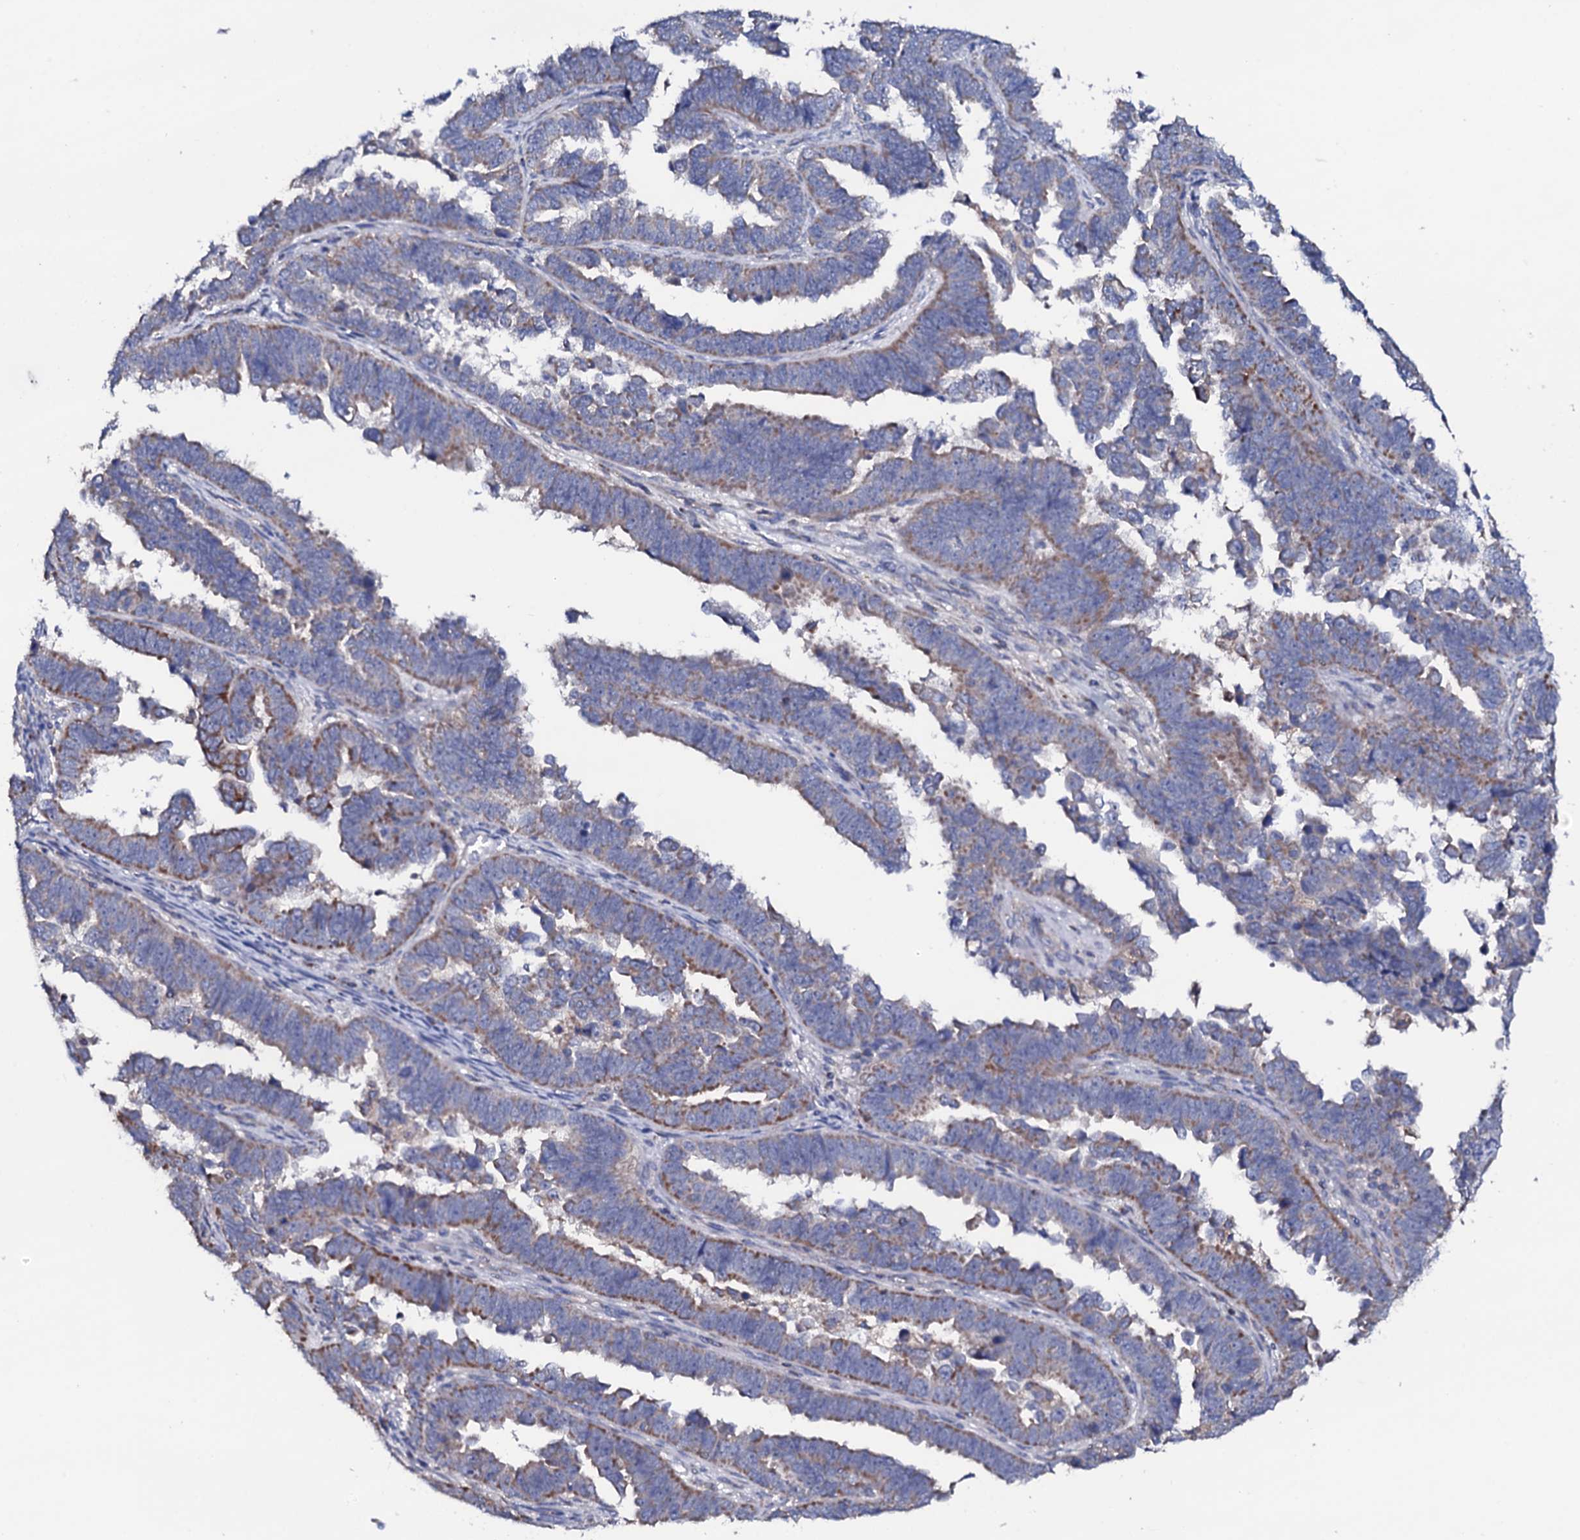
{"staining": {"intensity": "moderate", "quantity": "<25%", "location": "cytoplasmic/membranous"}, "tissue": "endometrial cancer", "cell_type": "Tumor cells", "image_type": "cancer", "snomed": [{"axis": "morphology", "description": "Adenocarcinoma, NOS"}, {"axis": "topography", "description": "Endometrium"}], "caption": "The histopathology image demonstrates a brown stain indicating the presence of a protein in the cytoplasmic/membranous of tumor cells in adenocarcinoma (endometrial).", "gene": "TCAF2", "patient": {"sex": "female", "age": 75}}